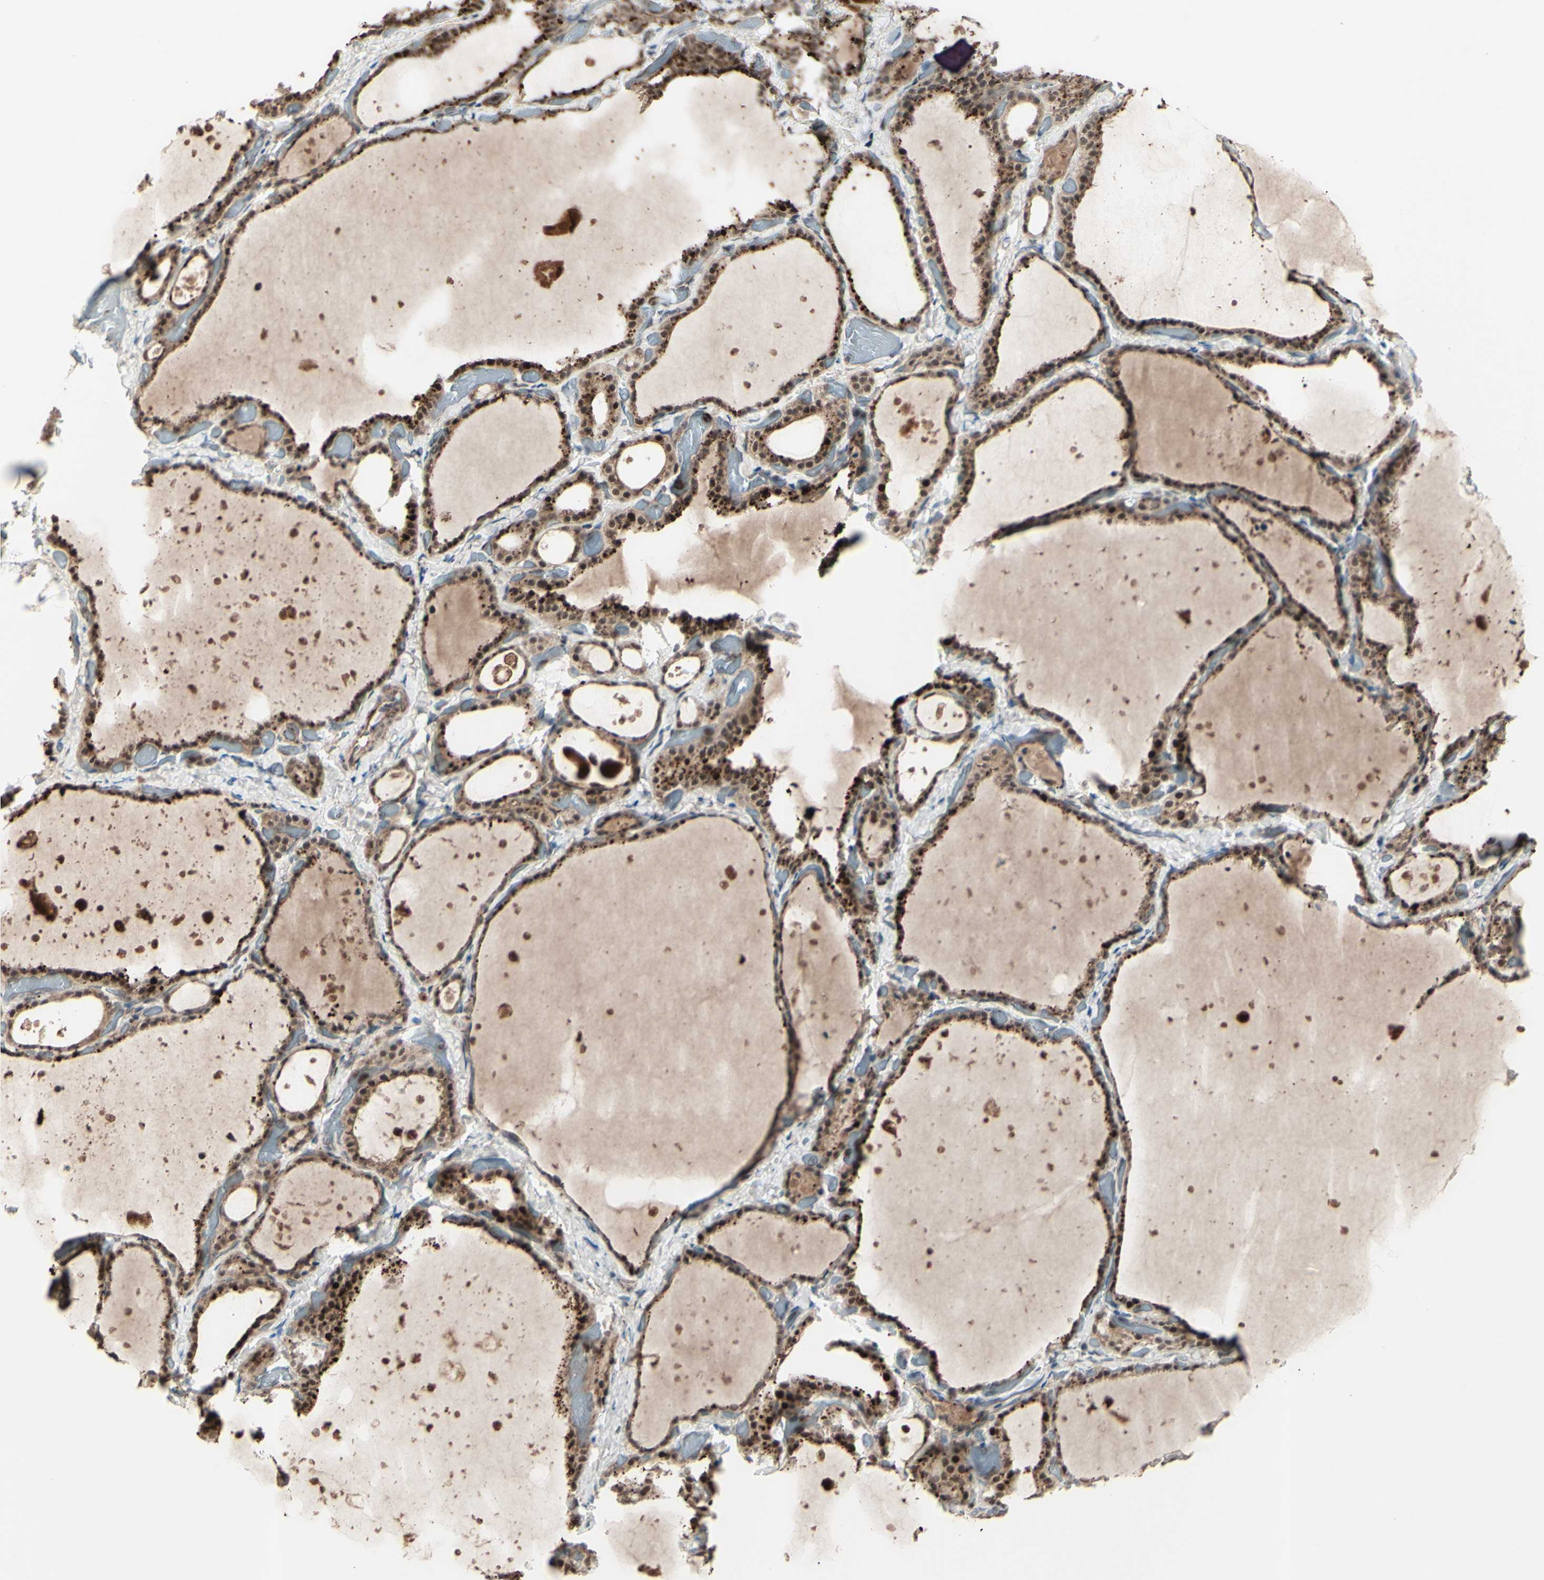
{"staining": {"intensity": "strong", "quantity": ">75%", "location": "cytoplasmic/membranous,nuclear"}, "tissue": "thyroid gland", "cell_type": "Glandular cells", "image_type": "normal", "snomed": [{"axis": "morphology", "description": "Normal tissue, NOS"}, {"axis": "topography", "description": "Thyroid gland"}], "caption": "Immunohistochemistry (DAB) staining of benign human thyroid gland shows strong cytoplasmic/membranous,nuclear protein positivity in approximately >75% of glandular cells. The staining was performed using DAB, with brown indicating positive protein expression. Nuclei are stained blue with hematoxylin.", "gene": "MLF2", "patient": {"sex": "female", "age": 44}}